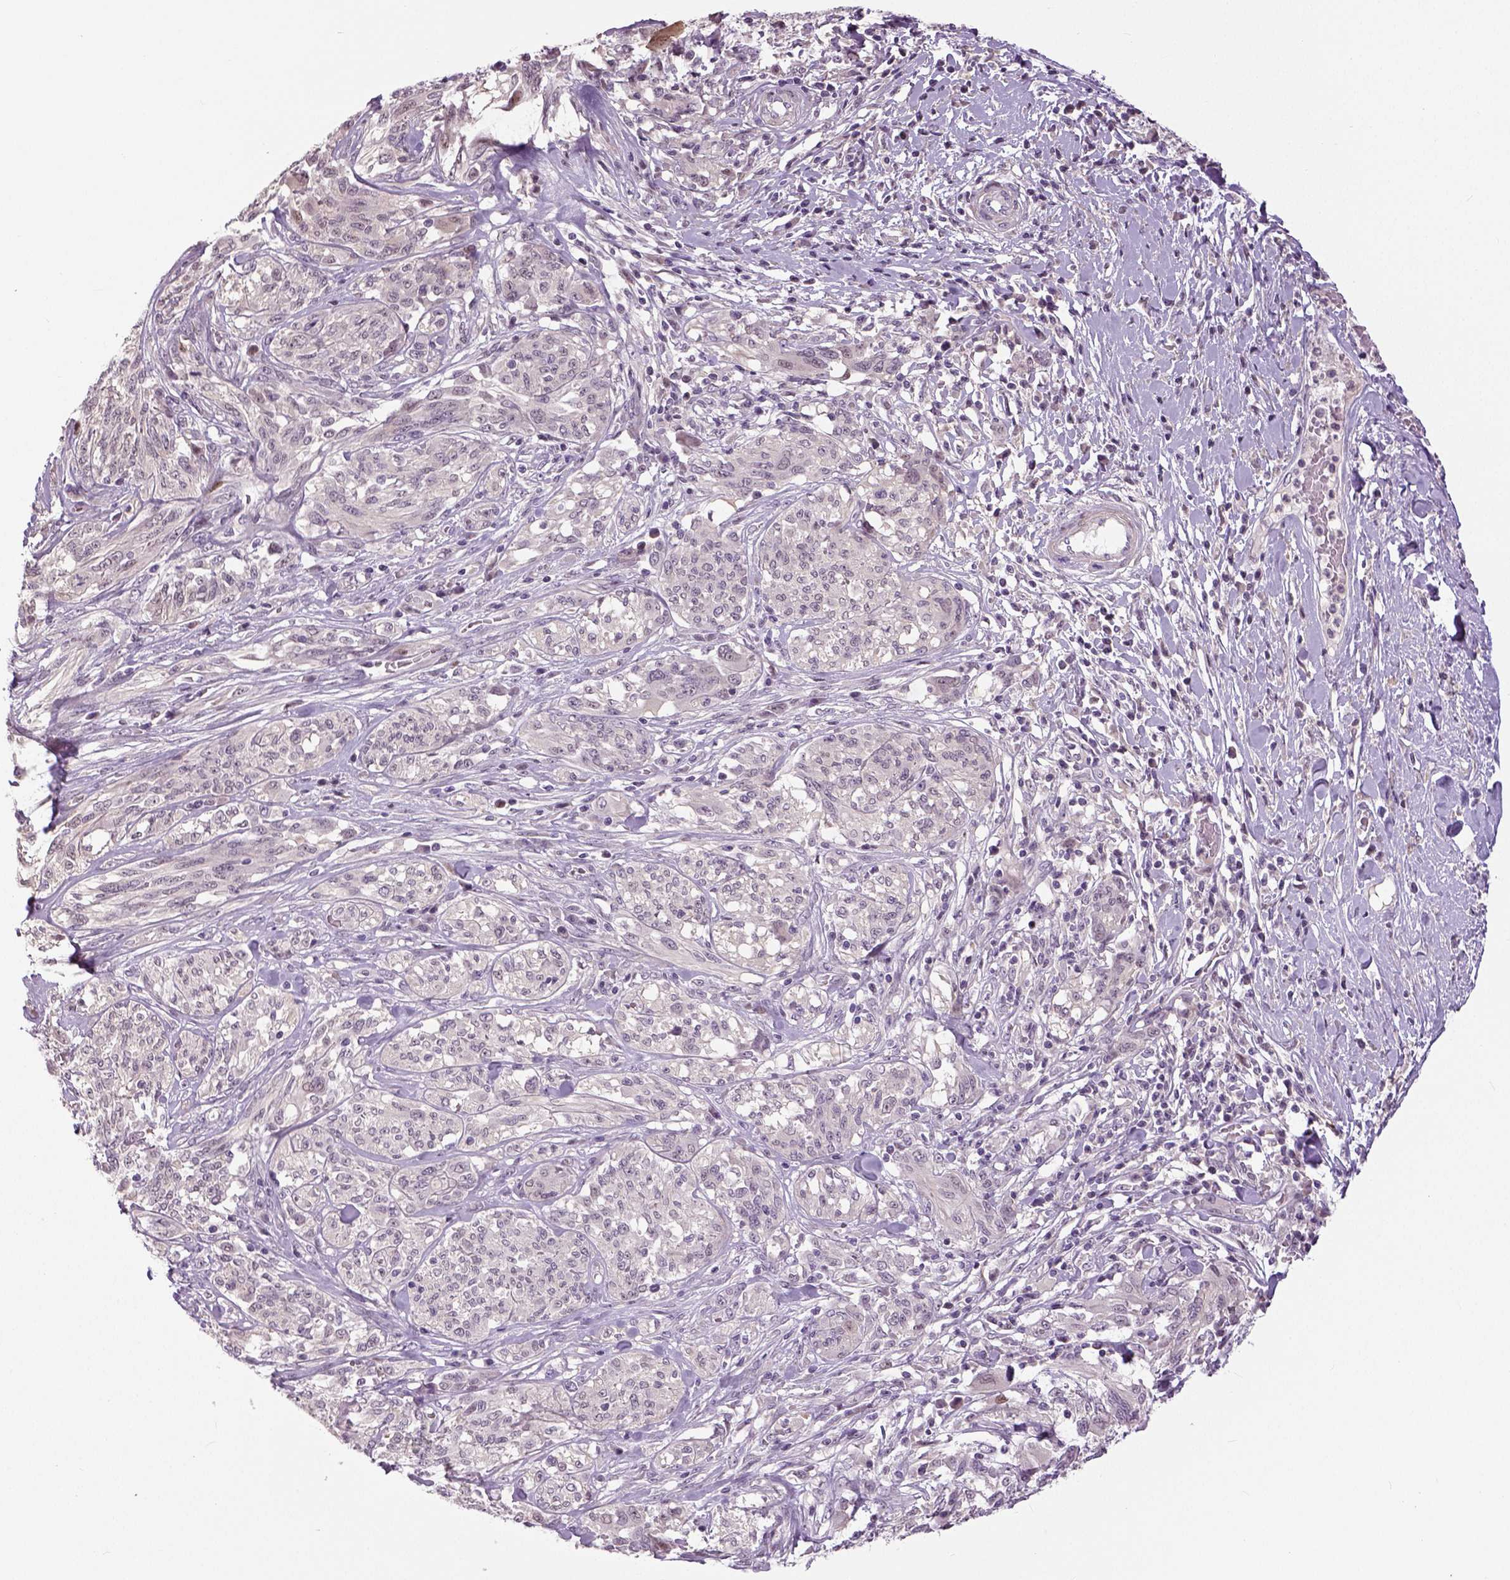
{"staining": {"intensity": "negative", "quantity": "none", "location": "none"}, "tissue": "melanoma", "cell_type": "Tumor cells", "image_type": "cancer", "snomed": [{"axis": "morphology", "description": "Malignant melanoma, NOS"}, {"axis": "topography", "description": "Skin"}], "caption": "Tumor cells are negative for brown protein staining in malignant melanoma.", "gene": "NECAB1", "patient": {"sex": "female", "age": 91}}